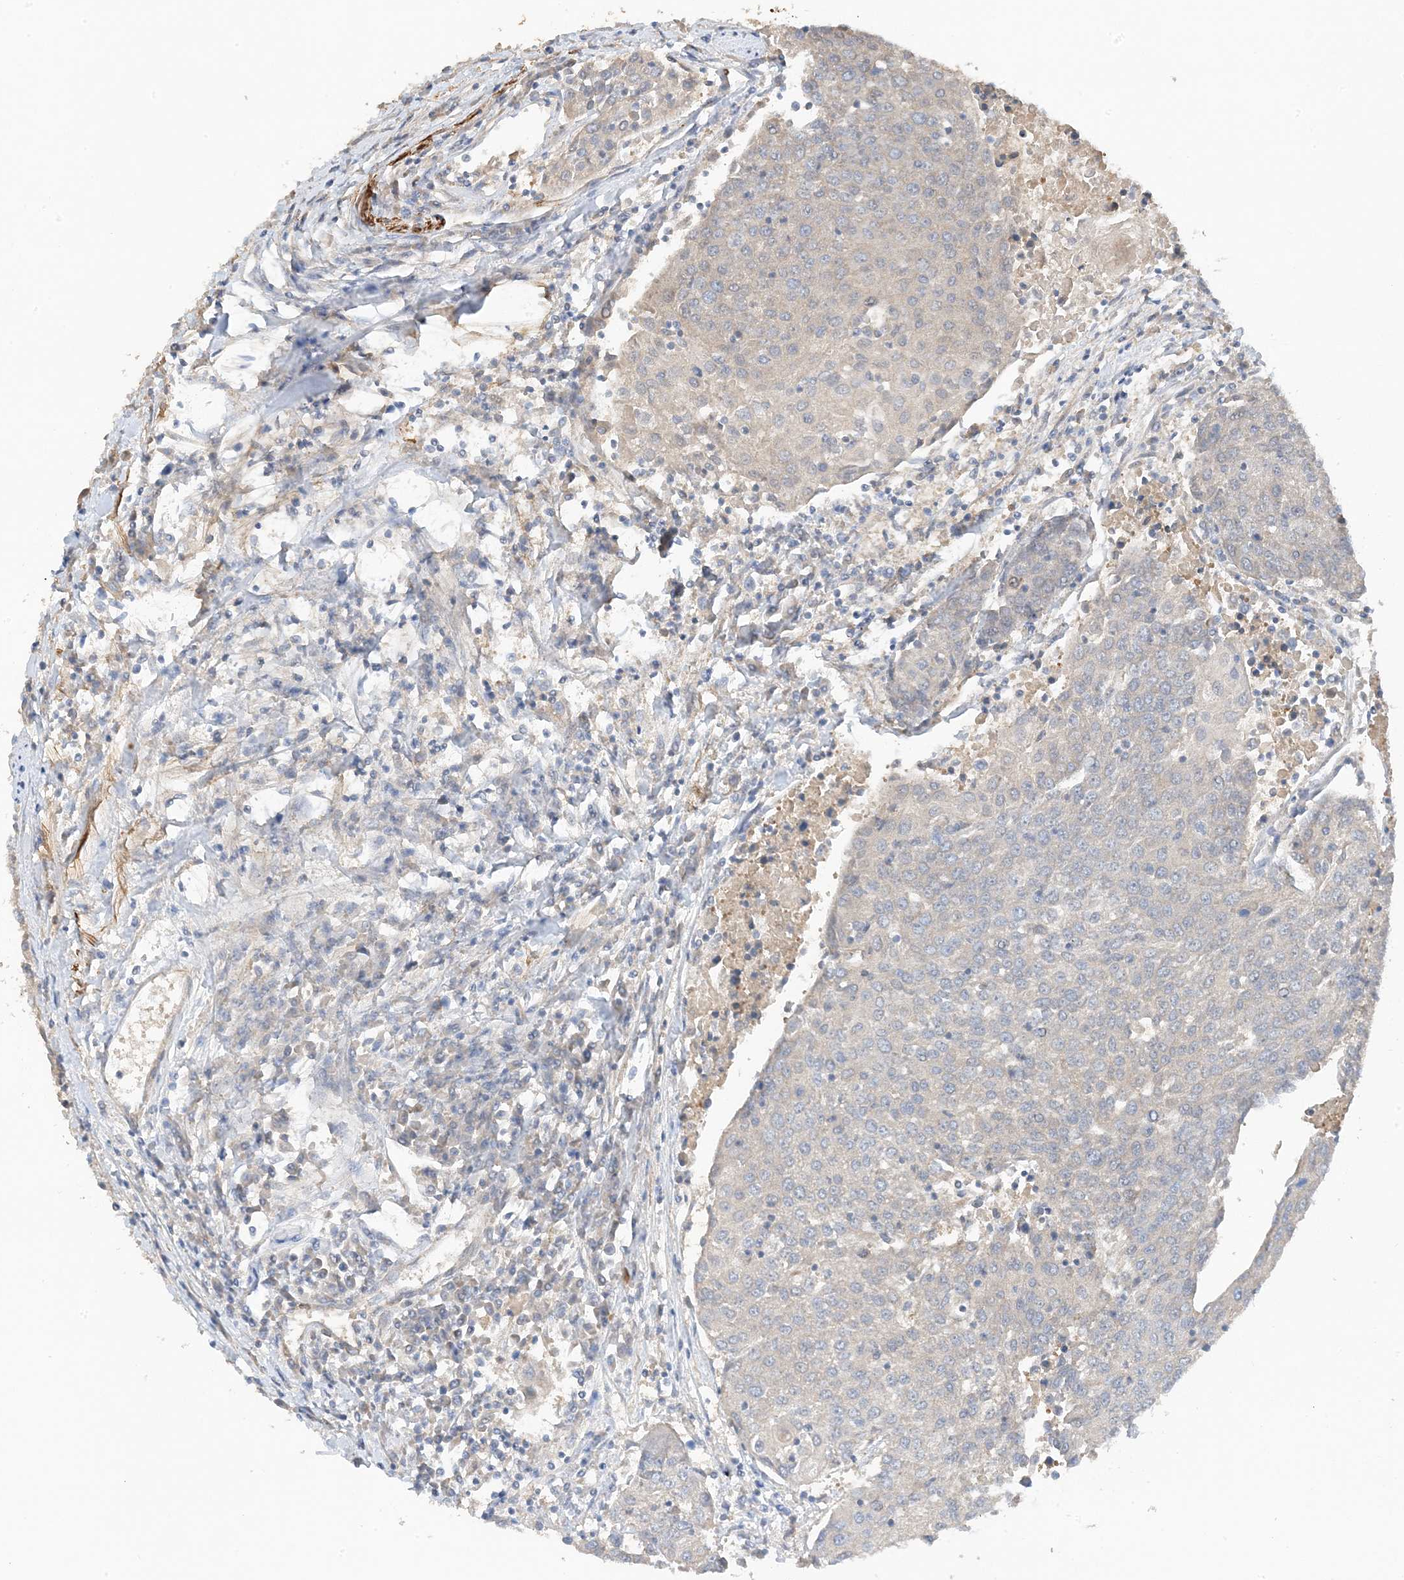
{"staining": {"intensity": "negative", "quantity": "none", "location": "none"}, "tissue": "urothelial cancer", "cell_type": "Tumor cells", "image_type": "cancer", "snomed": [{"axis": "morphology", "description": "Urothelial carcinoma, High grade"}, {"axis": "topography", "description": "Urinary bladder"}], "caption": "This is a histopathology image of immunohistochemistry (IHC) staining of urothelial cancer, which shows no staining in tumor cells.", "gene": "KIFBP", "patient": {"sex": "female", "age": 85}}